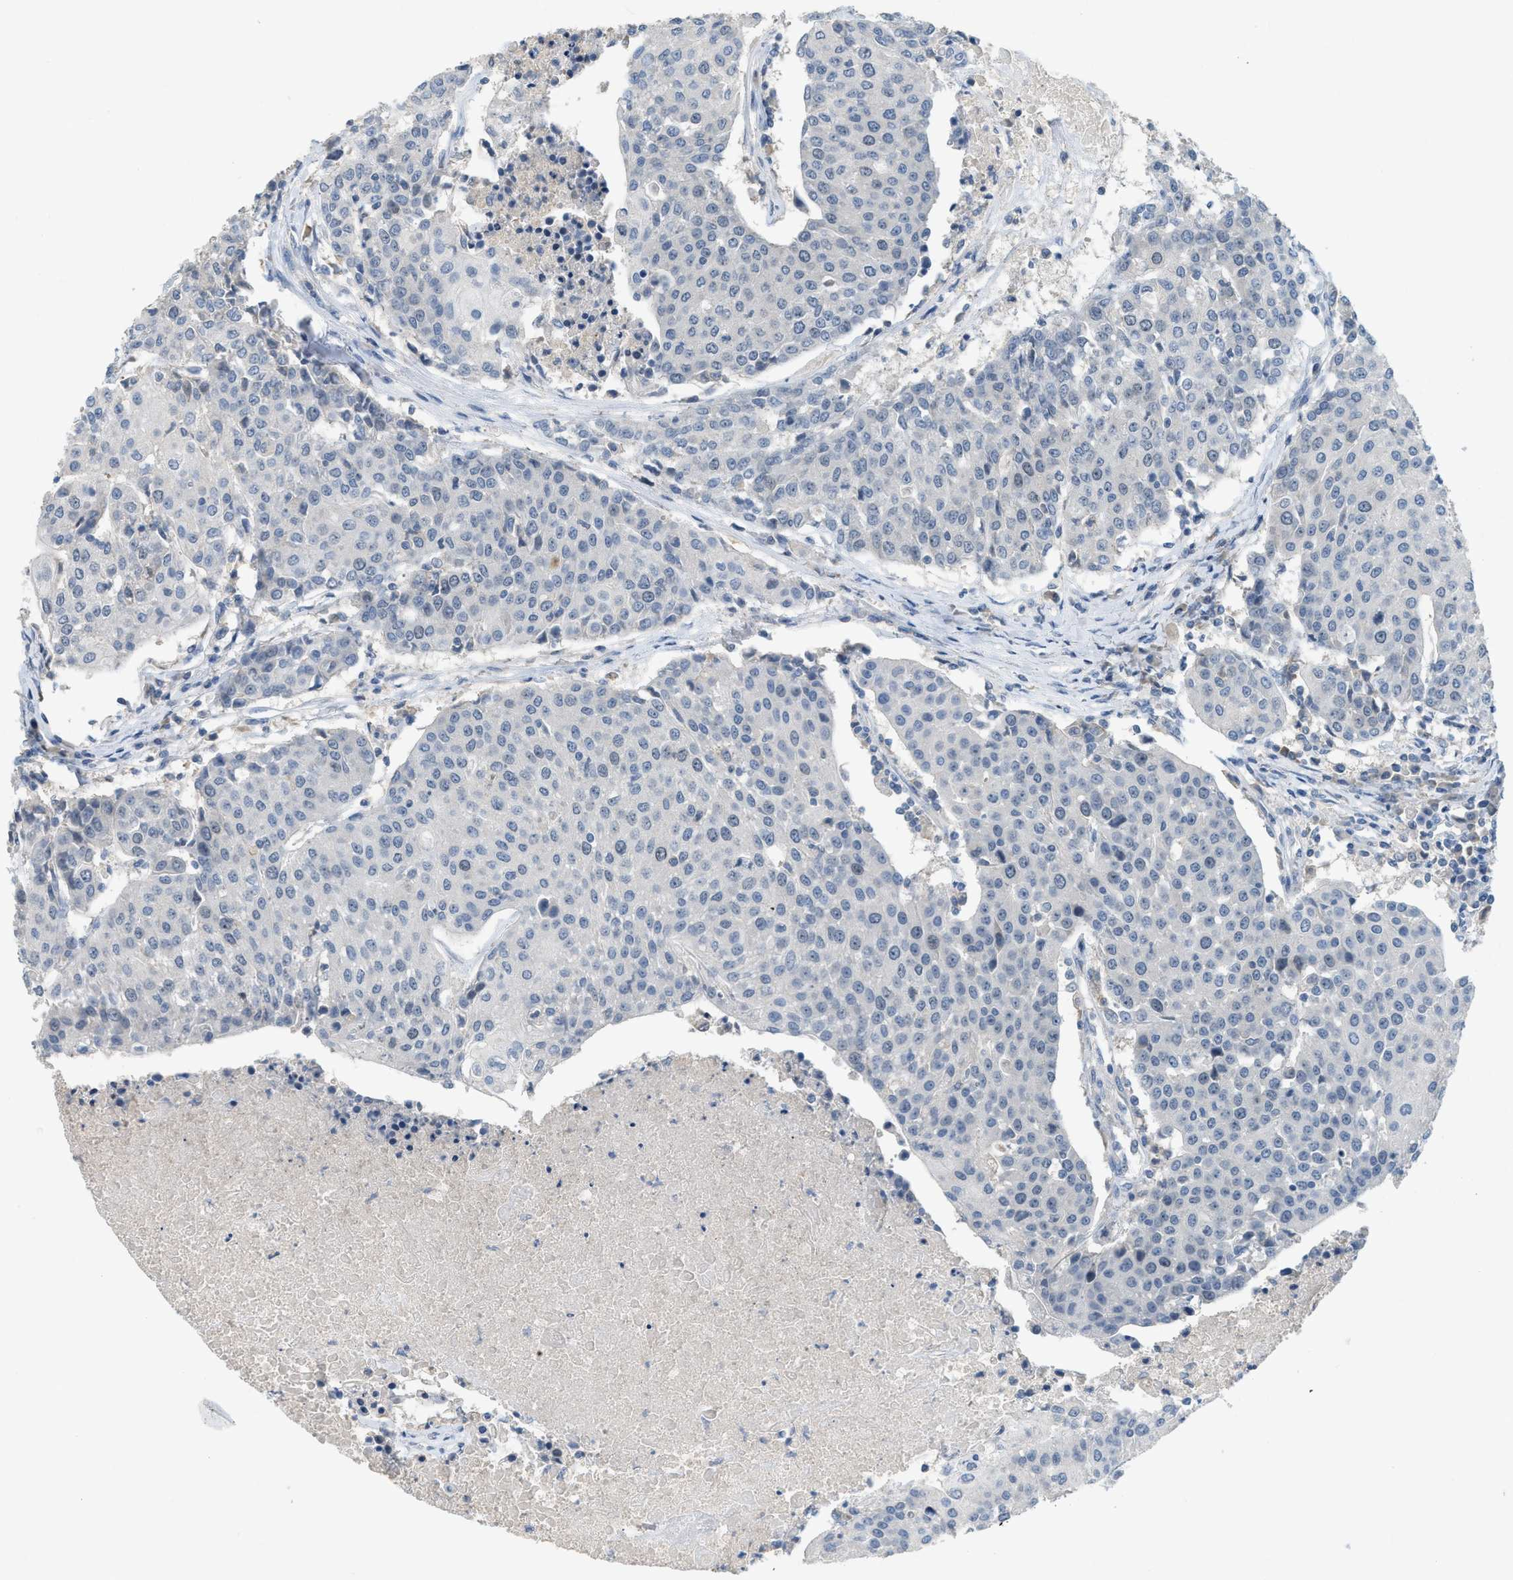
{"staining": {"intensity": "negative", "quantity": "none", "location": "none"}, "tissue": "urothelial cancer", "cell_type": "Tumor cells", "image_type": "cancer", "snomed": [{"axis": "morphology", "description": "Urothelial carcinoma, High grade"}, {"axis": "topography", "description": "Urinary bladder"}], "caption": "IHC micrograph of neoplastic tissue: high-grade urothelial carcinoma stained with DAB shows no significant protein expression in tumor cells. The staining was performed using DAB (3,3'-diaminobenzidine) to visualize the protein expression in brown, while the nuclei were stained in blue with hematoxylin (Magnification: 20x).", "gene": "MIS18A", "patient": {"sex": "female", "age": 85}}